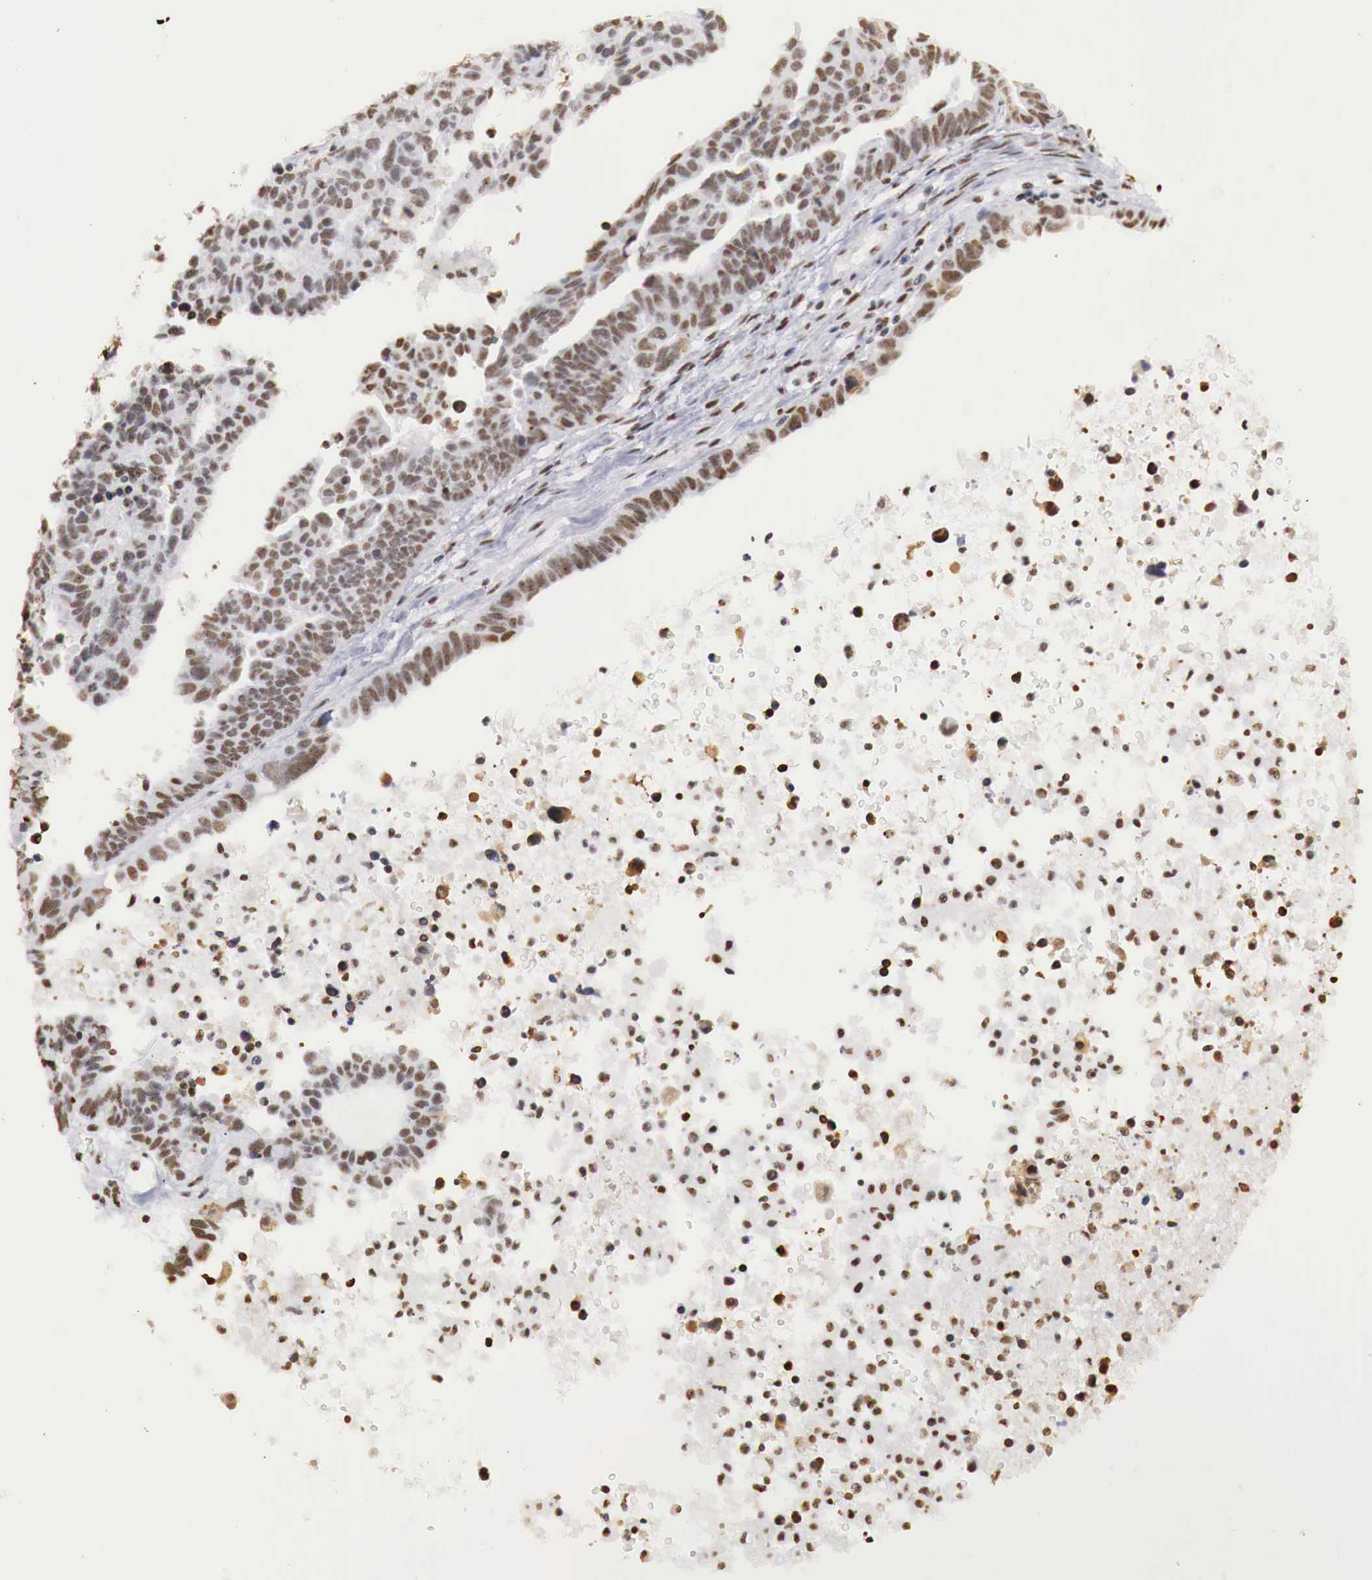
{"staining": {"intensity": "strong", "quantity": ">75%", "location": "nuclear"}, "tissue": "ovarian cancer", "cell_type": "Tumor cells", "image_type": "cancer", "snomed": [{"axis": "morphology", "description": "Carcinoma, endometroid"}, {"axis": "morphology", "description": "Cystadenocarcinoma, serous, NOS"}, {"axis": "topography", "description": "Ovary"}], "caption": "DAB (3,3'-diaminobenzidine) immunohistochemical staining of serous cystadenocarcinoma (ovarian) exhibits strong nuclear protein expression in about >75% of tumor cells.", "gene": "DKC1", "patient": {"sex": "female", "age": 45}}